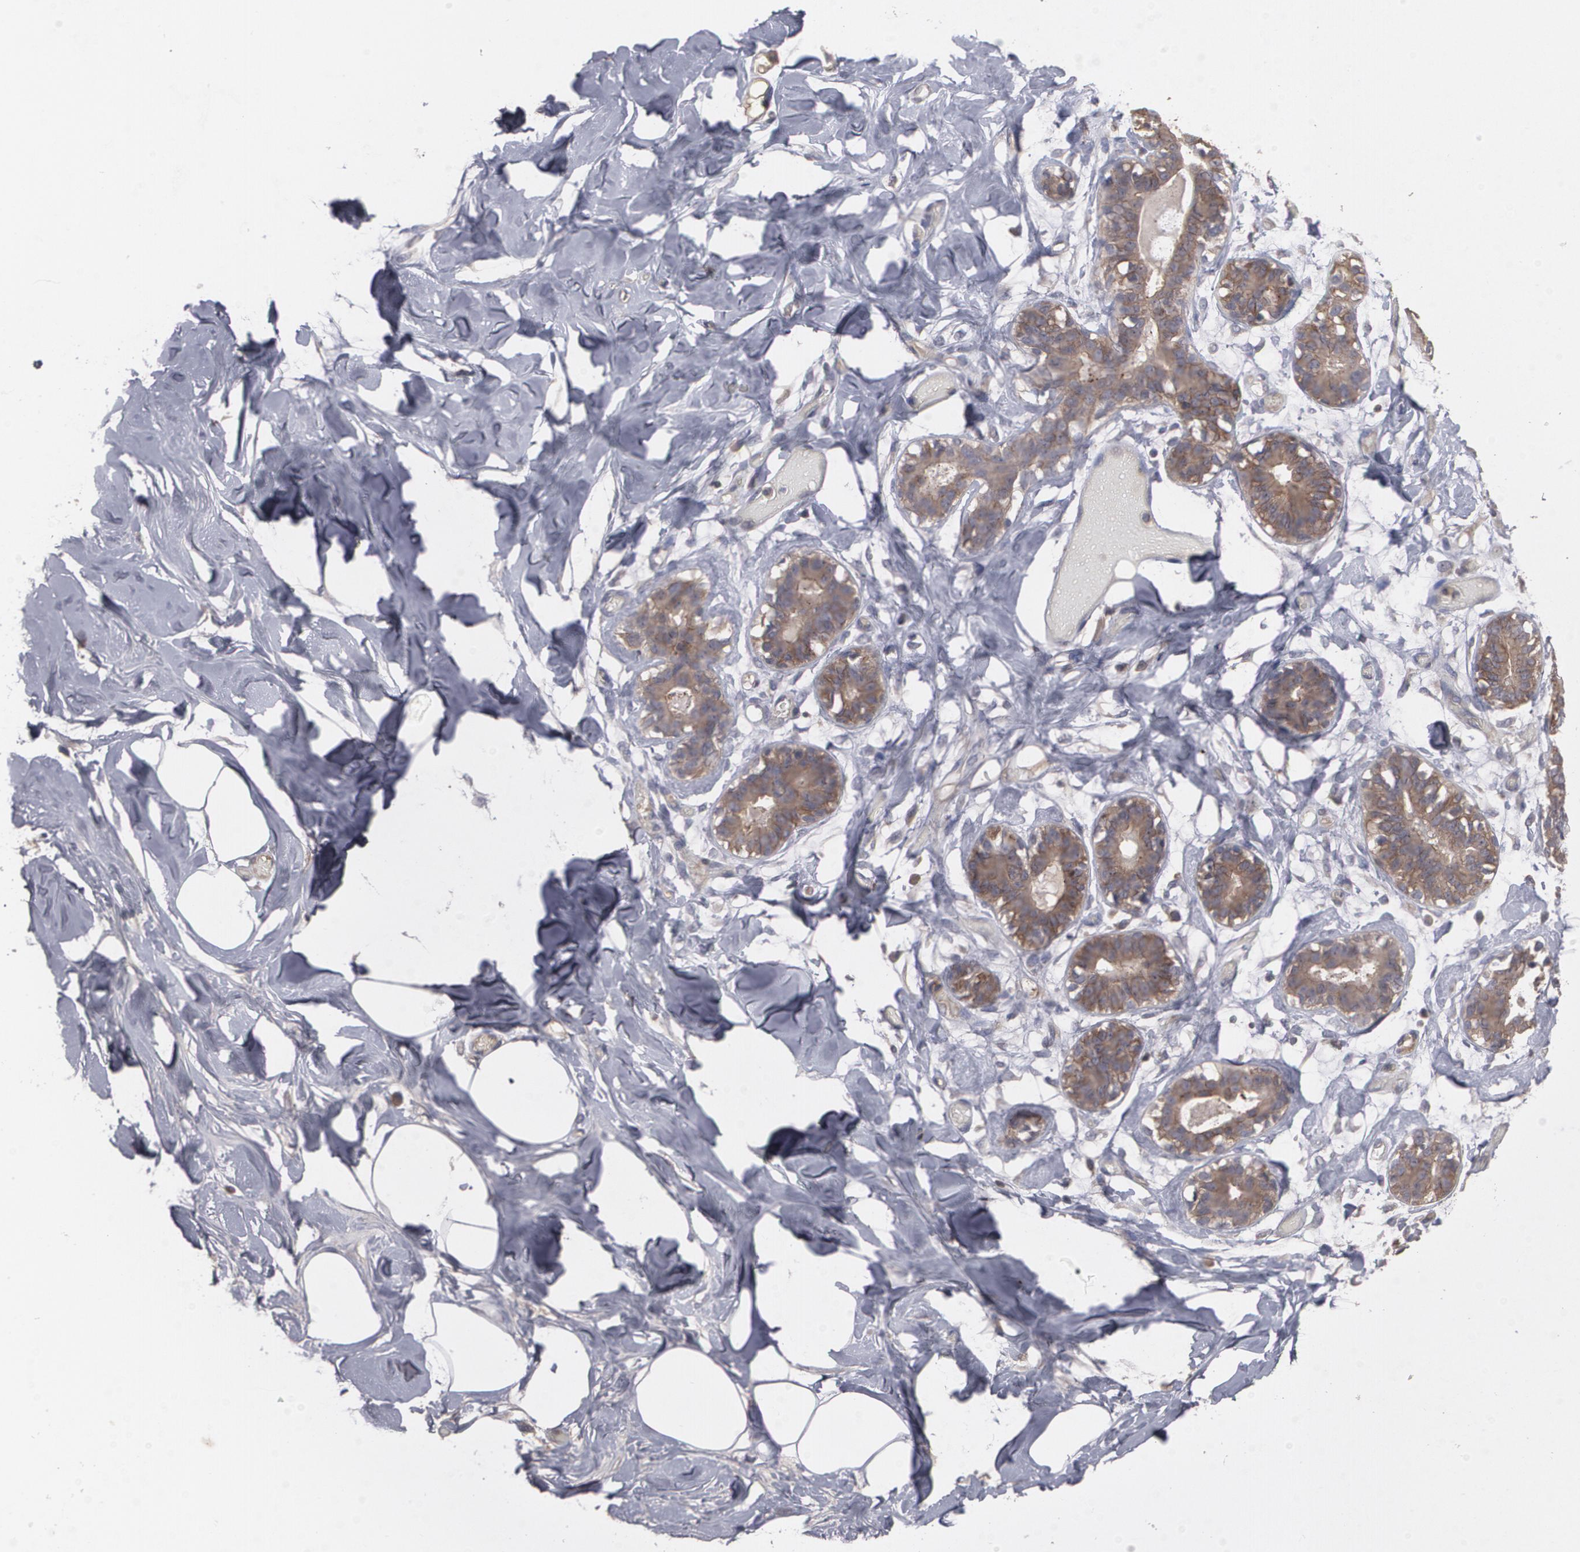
{"staining": {"intensity": "negative", "quantity": "none", "location": "none"}, "tissue": "breast", "cell_type": "Adipocytes", "image_type": "normal", "snomed": [{"axis": "morphology", "description": "Normal tissue, NOS"}, {"axis": "topography", "description": "Breast"}, {"axis": "topography", "description": "Soft tissue"}], "caption": "IHC image of unremarkable breast stained for a protein (brown), which reveals no expression in adipocytes.", "gene": "ARF6", "patient": {"sex": "female", "age": 25}}